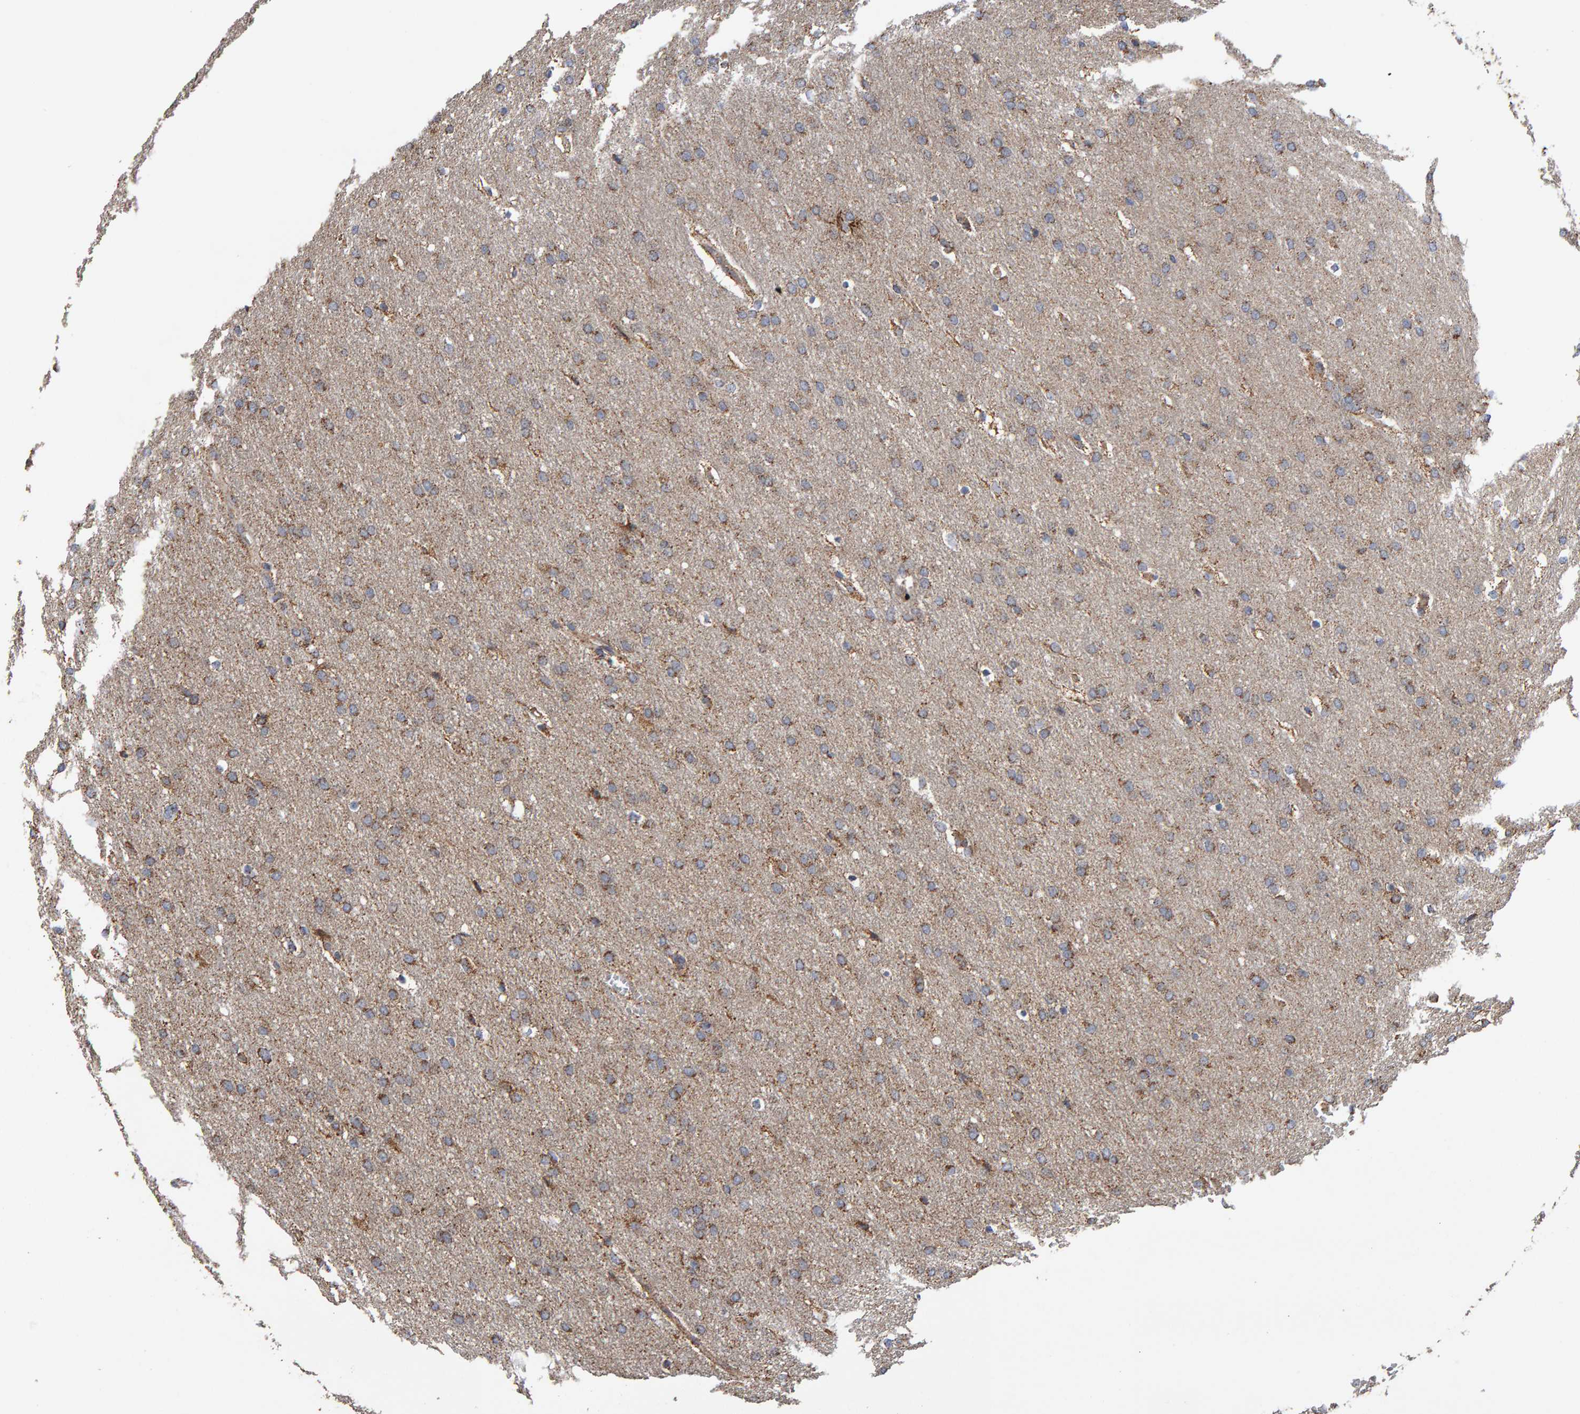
{"staining": {"intensity": "weak", "quantity": ">75%", "location": "cytoplasmic/membranous"}, "tissue": "glioma", "cell_type": "Tumor cells", "image_type": "cancer", "snomed": [{"axis": "morphology", "description": "Glioma, malignant, Low grade"}, {"axis": "topography", "description": "Brain"}], "caption": "IHC of glioma shows low levels of weak cytoplasmic/membranous staining in approximately >75% of tumor cells.", "gene": "TOM1L1", "patient": {"sex": "female", "age": 37}}